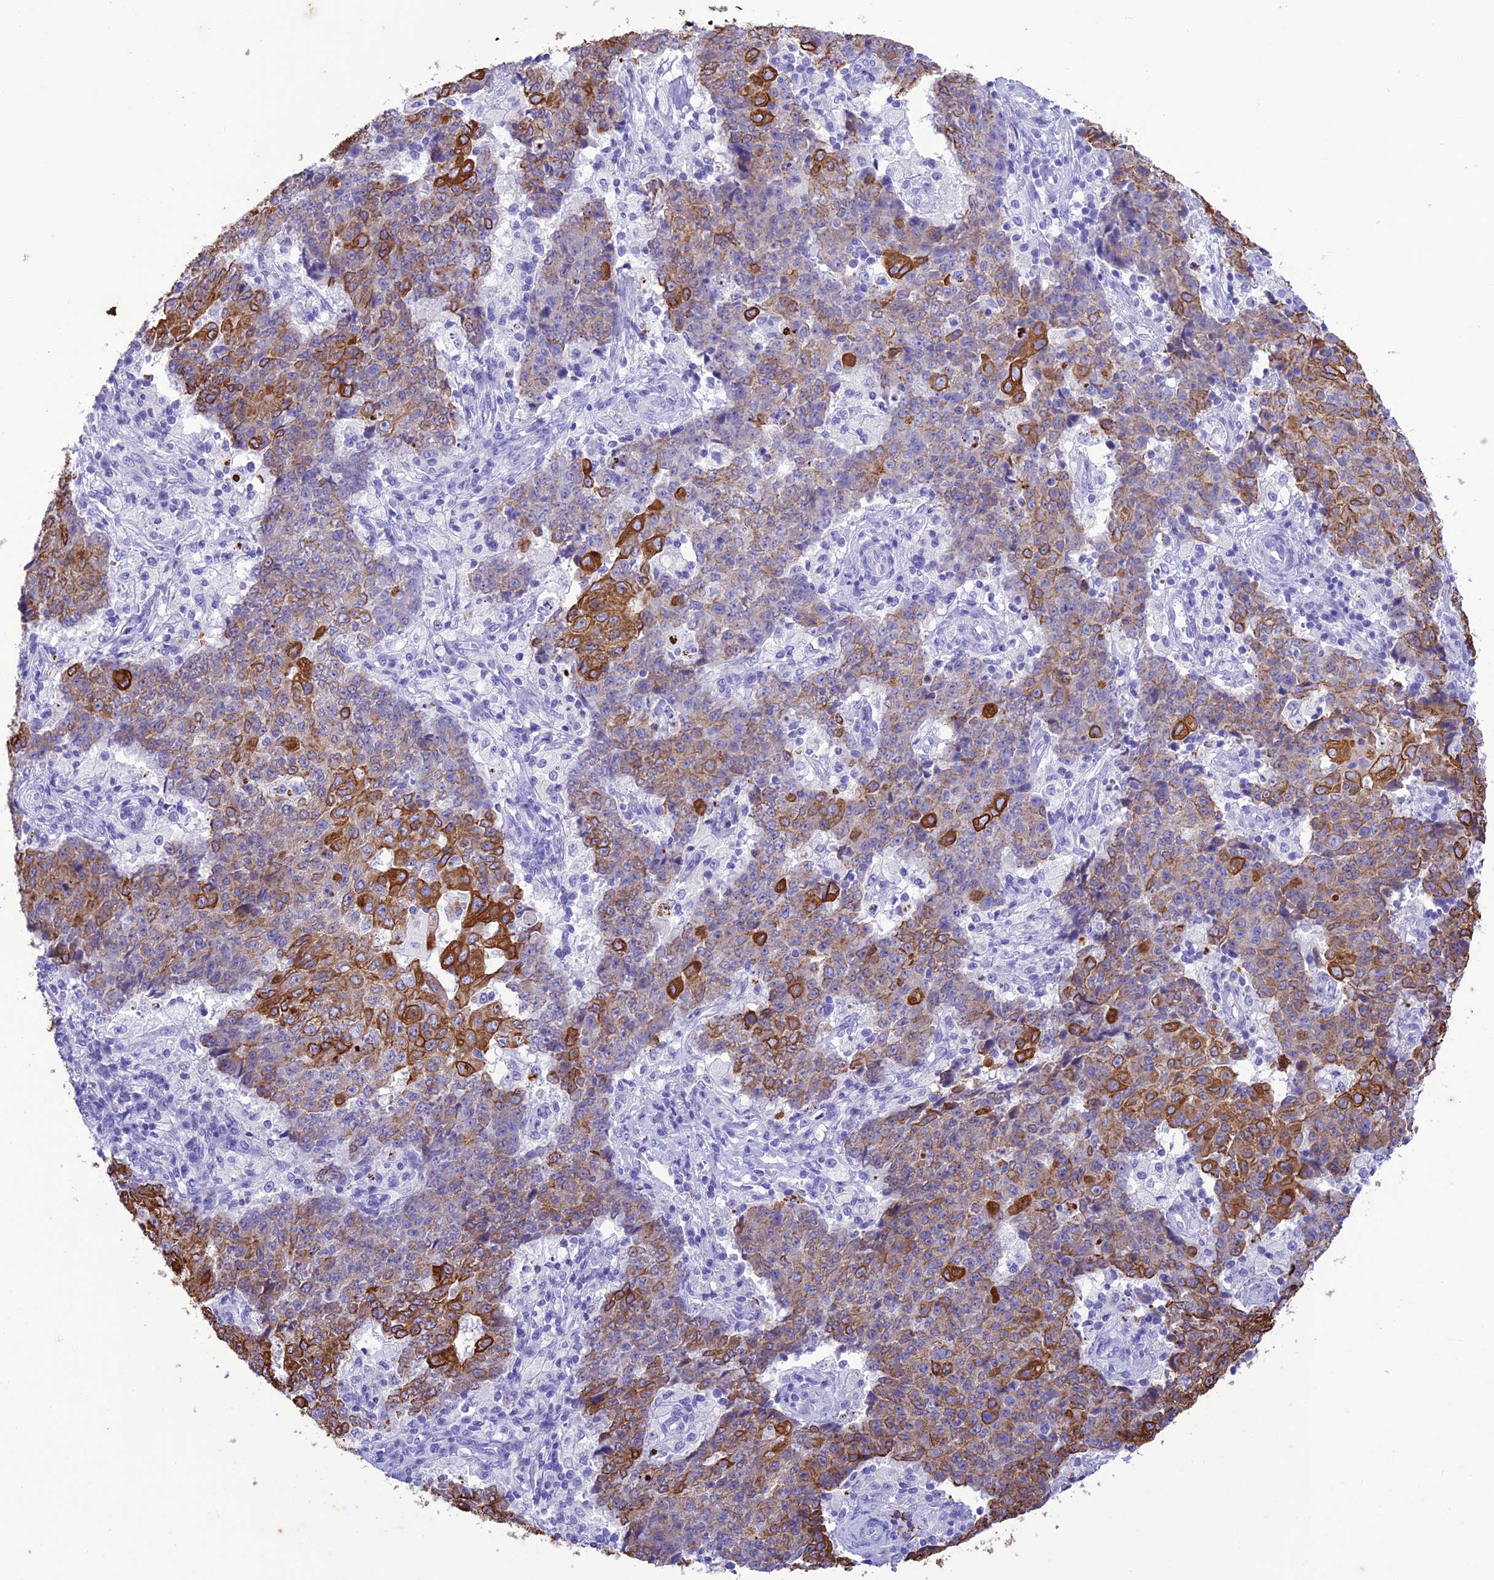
{"staining": {"intensity": "strong", "quantity": "25%-75%", "location": "cytoplasmic/membranous"}, "tissue": "ovarian cancer", "cell_type": "Tumor cells", "image_type": "cancer", "snomed": [{"axis": "morphology", "description": "Carcinoma, endometroid"}, {"axis": "topography", "description": "Ovary"}], "caption": "Protein analysis of endometroid carcinoma (ovarian) tissue demonstrates strong cytoplasmic/membranous expression in about 25%-75% of tumor cells.", "gene": "VPS52", "patient": {"sex": "female", "age": 42}}